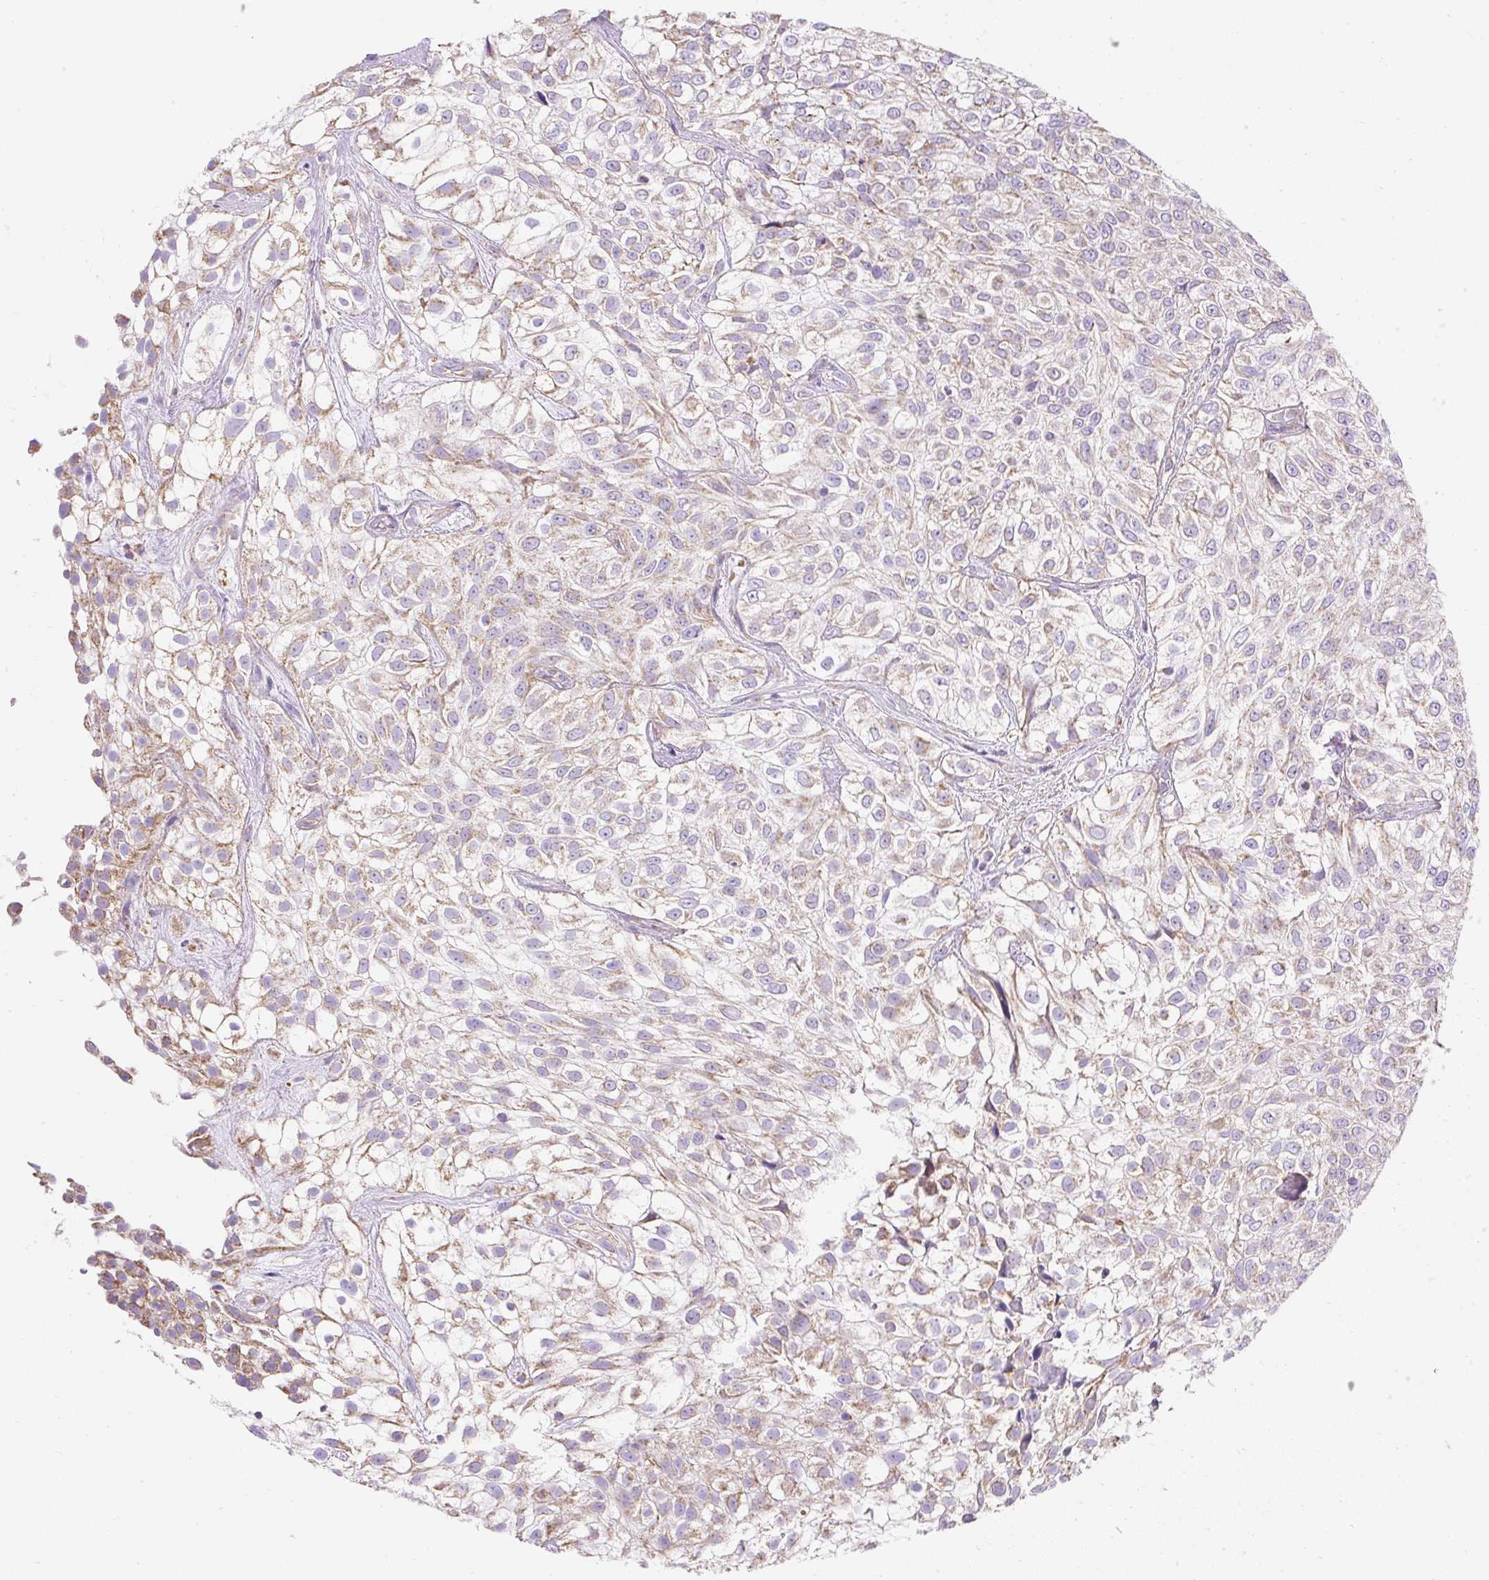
{"staining": {"intensity": "weak", "quantity": ">75%", "location": "cytoplasmic/membranous"}, "tissue": "urothelial cancer", "cell_type": "Tumor cells", "image_type": "cancer", "snomed": [{"axis": "morphology", "description": "Urothelial carcinoma, High grade"}, {"axis": "topography", "description": "Urinary bladder"}], "caption": "Immunohistochemical staining of human high-grade urothelial carcinoma exhibits low levels of weak cytoplasmic/membranous protein positivity in about >75% of tumor cells.", "gene": "DAAM2", "patient": {"sex": "male", "age": 56}}